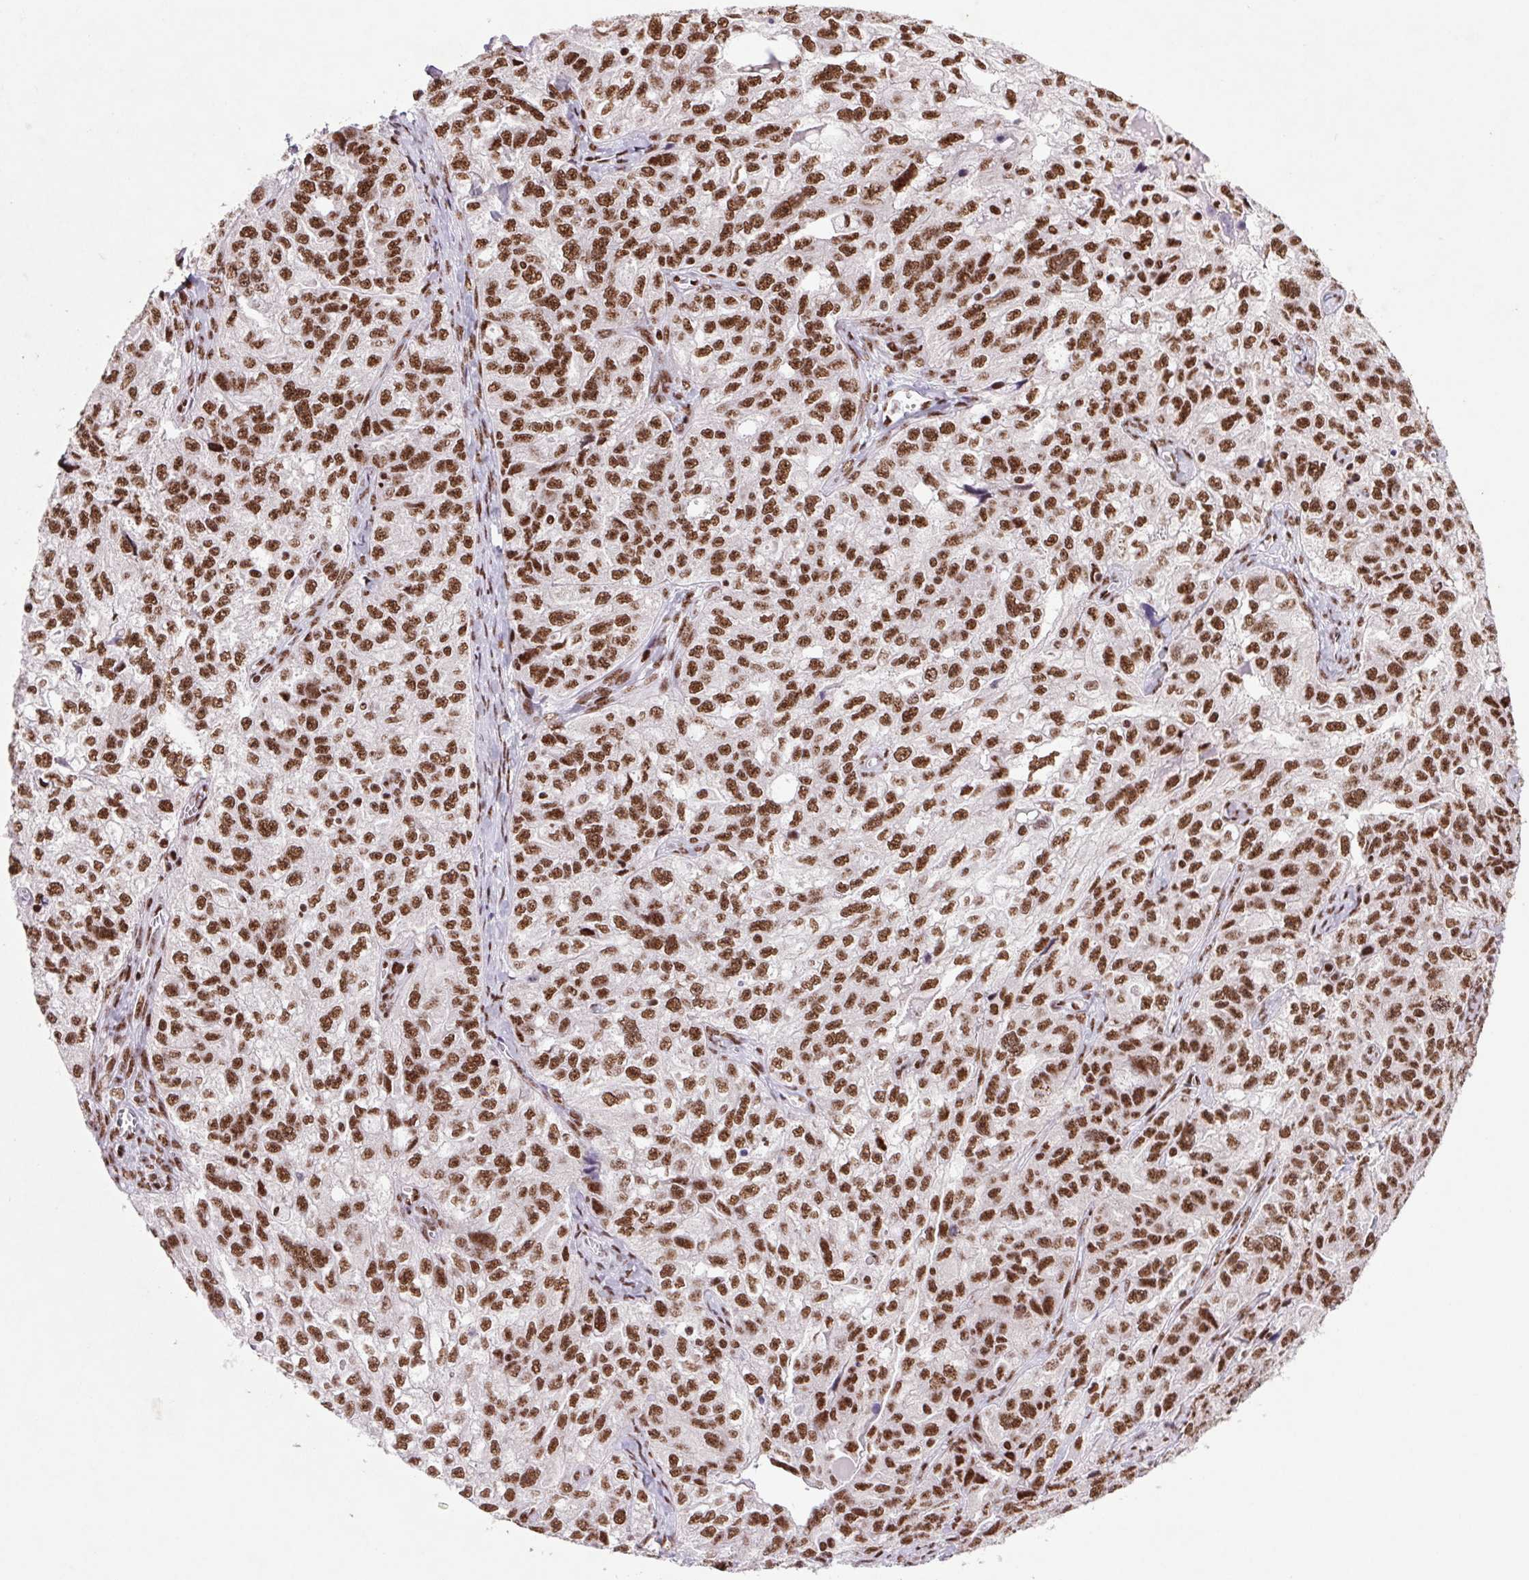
{"staining": {"intensity": "strong", "quantity": ">75%", "location": "nuclear"}, "tissue": "ovarian cancer", "cell_type": "Tumor cells", "image_type": "cancer", "snomed": [{"axis": "morphology", "description": "Cystadenocarcinoma, serous, NOS"}, {"axis": "topography", "description": "Ovary"}], "caption": "Brown immunohistochemical staining in ovarian cancer exhibits strong nuclear staining in about >75% of tumor cells.", "gene": "LDLRAD4", "patient": {"sex": "female", "age": 51}}